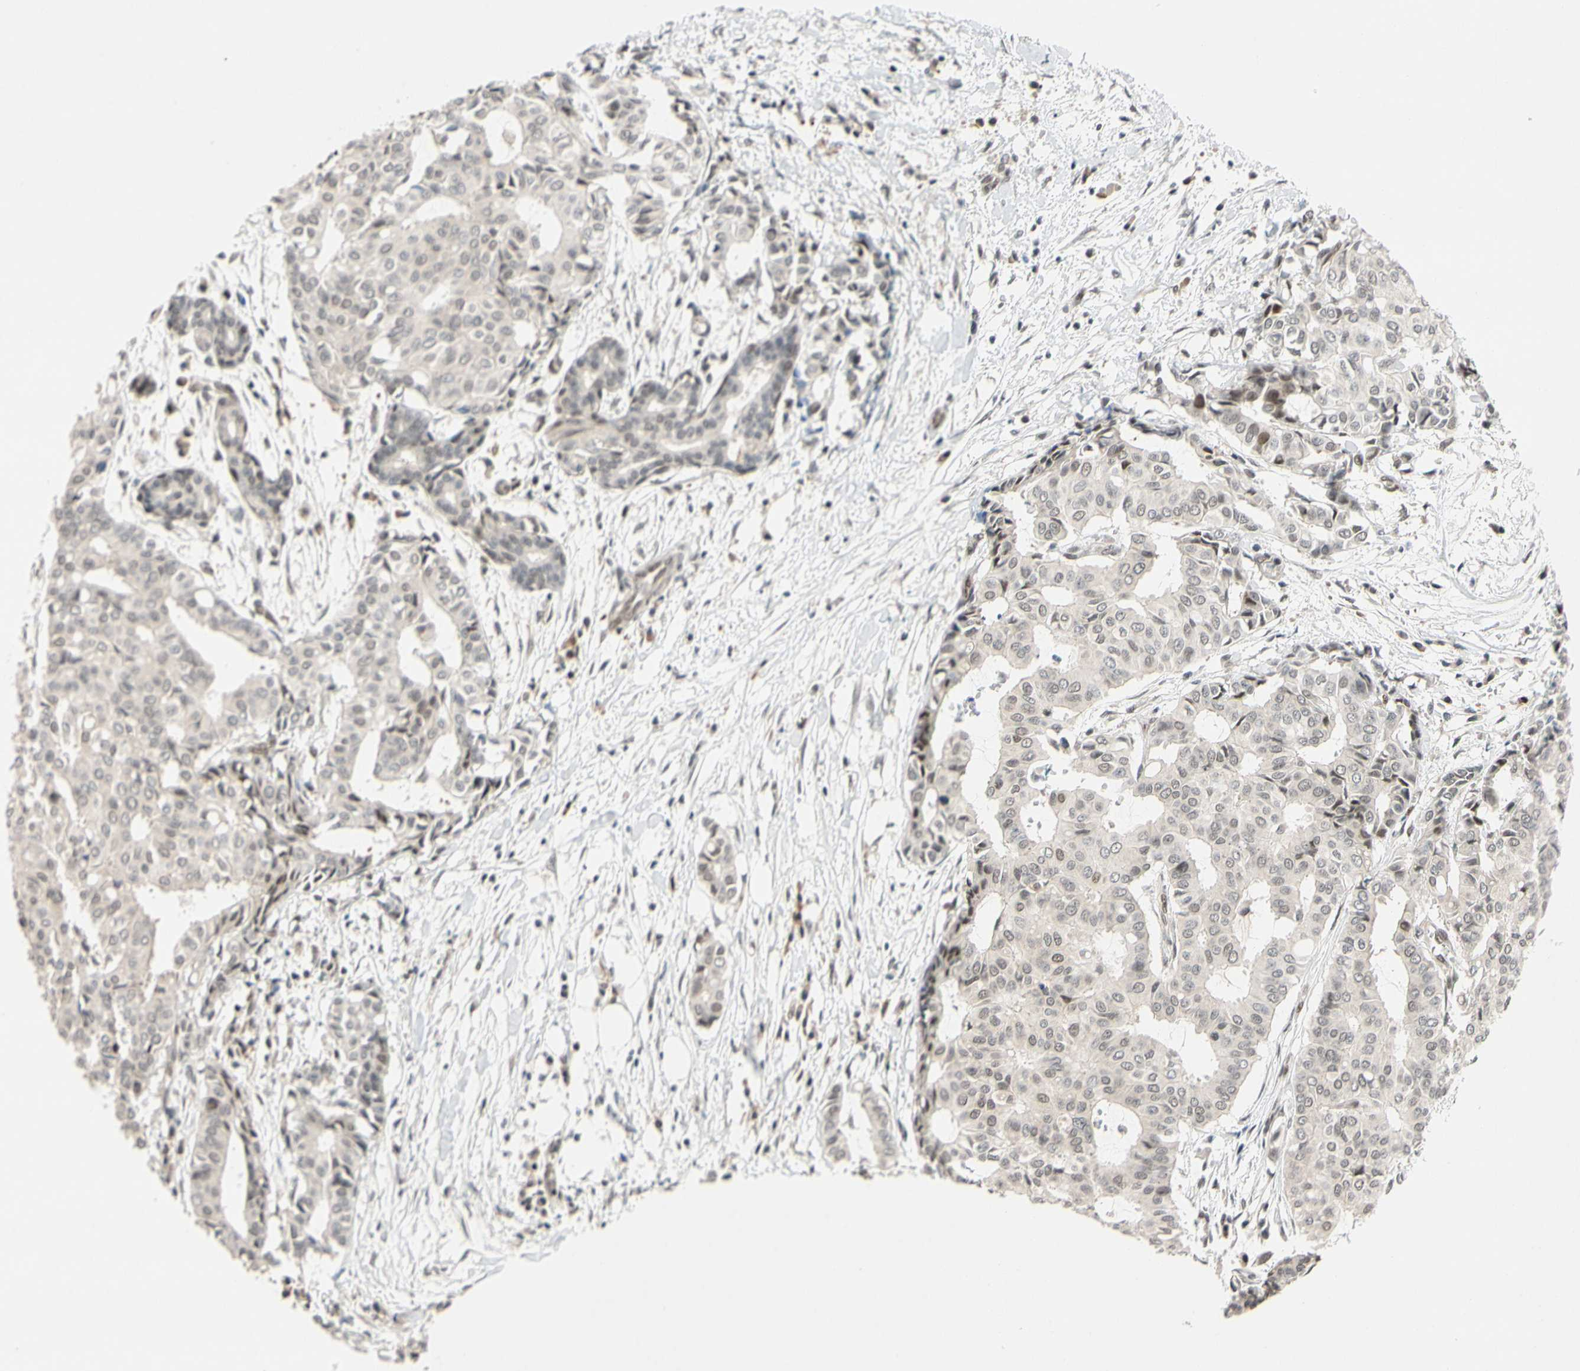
{"staining": {"intensity": "weak", "quantity": "<25%", "location": "nuclear"}, "tissue": "head and neck cancer", "cell_type": "Tumor cells", "image_type": "cancer", "snomed": [{"axis": "morphology", "description": "Adenocarcinoma, NOS"}, {"axis": "topography", "description": "Salivary gland"}, {"axis": "topography", "description": "Head-Neck"}], "caption": "Immunohistochemical staining of head and neck cancer (adenocarcinoma) reveals no significant expression in tumor cells.", "gene": "TAF4", "patient": {"sex": "female", "age": 59}}